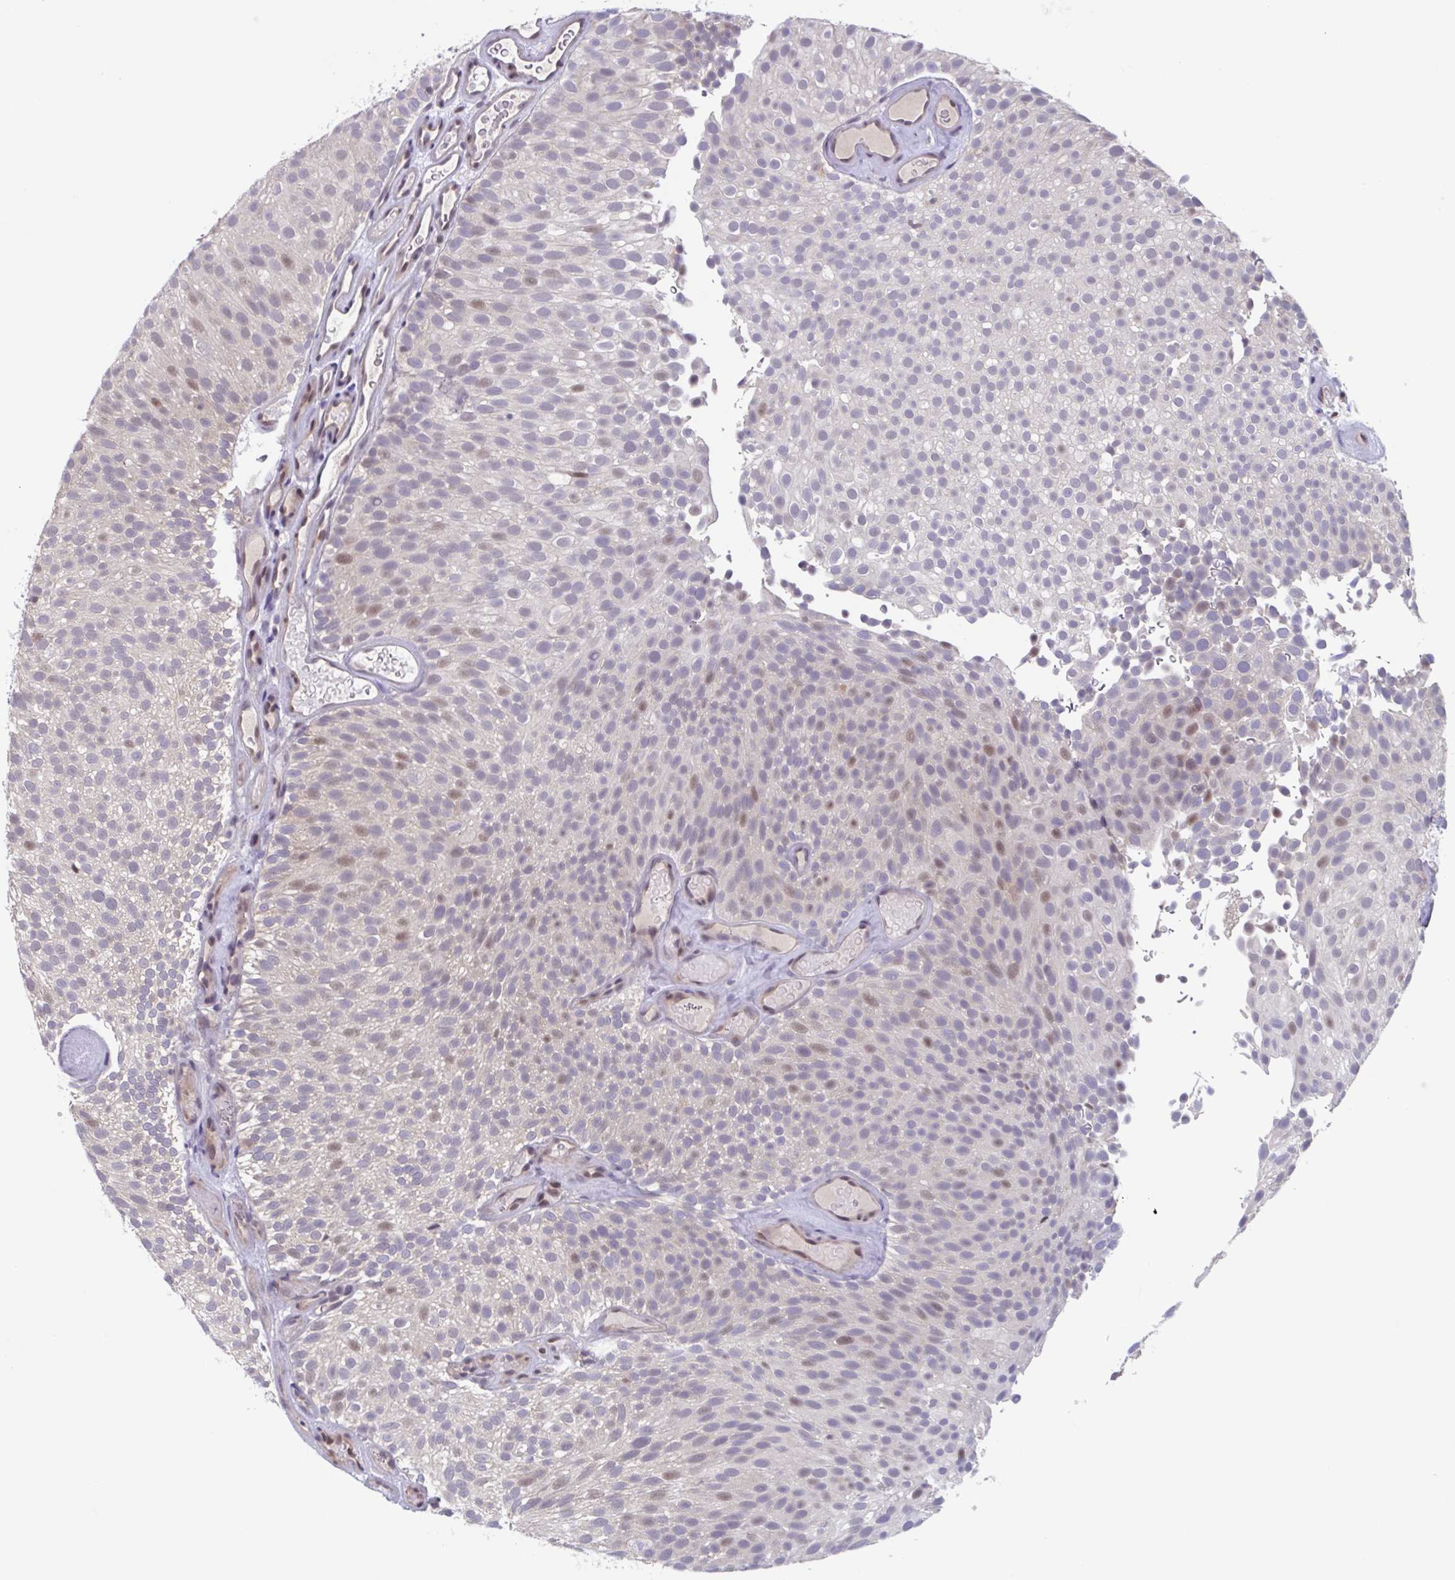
{"staining": {"intensity": "moderate", "quantity": "<25%", "location": "nuclear"}, "tissue": "urothelial cancer", "cell_type": "Tumor cells", "image_type": "cancer", "snomed": [{"axis": "morphology", "description": "Urothelial carcinoma, Low grade"}, {"axis": "topography", "description": "Urinary bladder"}], "caption": "The immunohistochemical stain labels moderate nuclear staining in tumor cells of urothelial cancer tissue.", "gene": "RIOK1", "patient": {"sex": "male", "age": 78}}